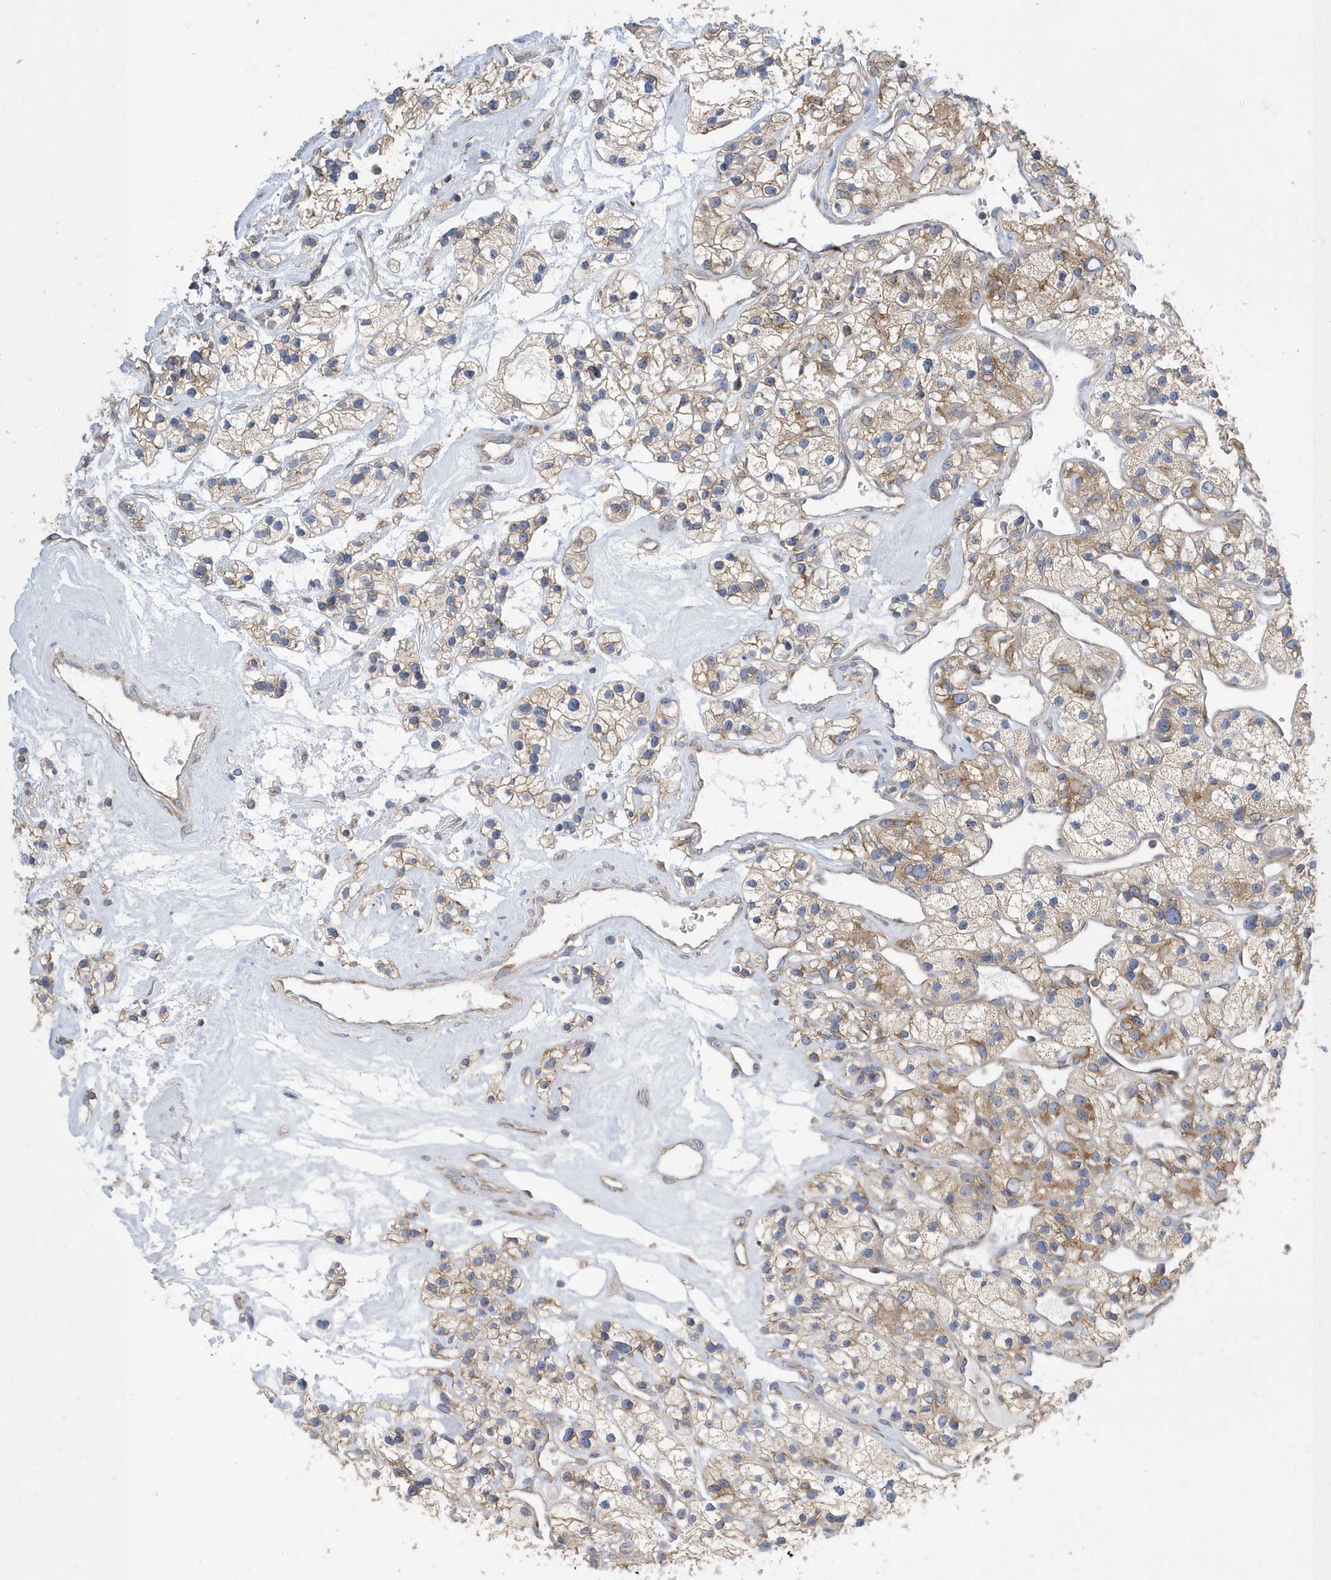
{"staining": {"intensity": "moderate", "quantity": ">75%", "location": "cytoplasmic/membranous"}, "tissue": "renal cancer", "cell_type": "Tumor cells", "image_type": "cancer", "snomed": [{"axis": "morphology", "description": "Adenocarcinoma, NOS"}, {"axis": "topography", "description": "Kidney"}], "caption": "A photomicrograph of adenocarcinoma (renal) stained for a protein displays moderate cytoplasmic/membranous brown staining in tumor cells.", "gene": "SPATA5", "patient": {"sex": "female", "age": 57}}